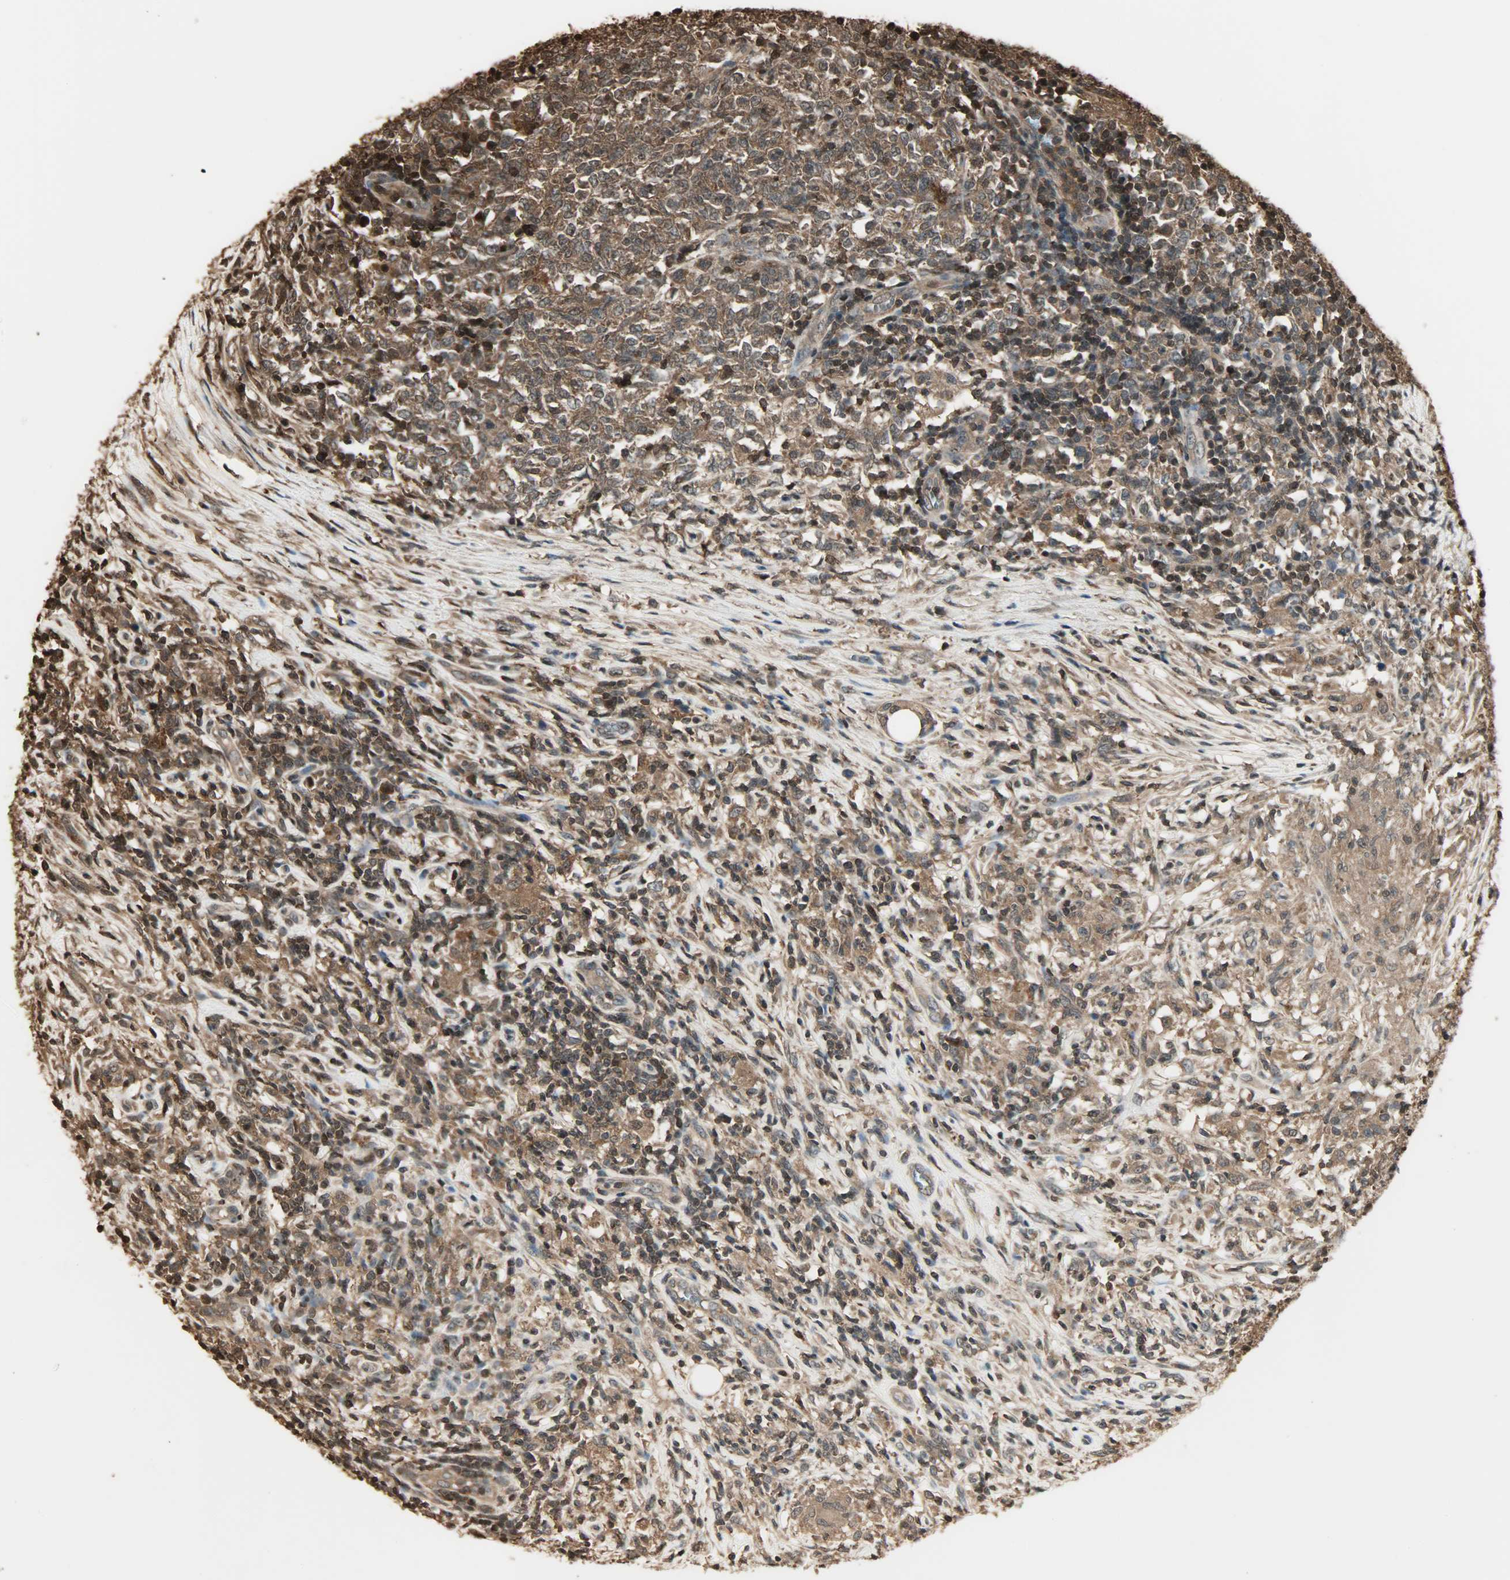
{"staining": {"intensity": "strong", "quantity": ">75%", "location": "cytoplasmic/membranous,nuclear"}, "tissue": "lymphoma", "cell_type": "Tumor cells", "image_type": "cancer", "snomed": [{"axis": "morphology", "description": "Malignant lymphoma, non-Hodgkin's type, High grade"}, {"axis": "topography", "description": "Lymph node"}], "caption": "High-magnification brightfield microscopy of lymphoma stained with DAB (3,3'-diaminobenzidine) (brown) and counterstained with hematoxylin (blue). tumor cells exhibit strong cytoplasmic/membranous and nuclear expression is identified in approximately>75% of cells.", "gene": "YWHAZ", "patient": {"sex": "female", "age": 84}}